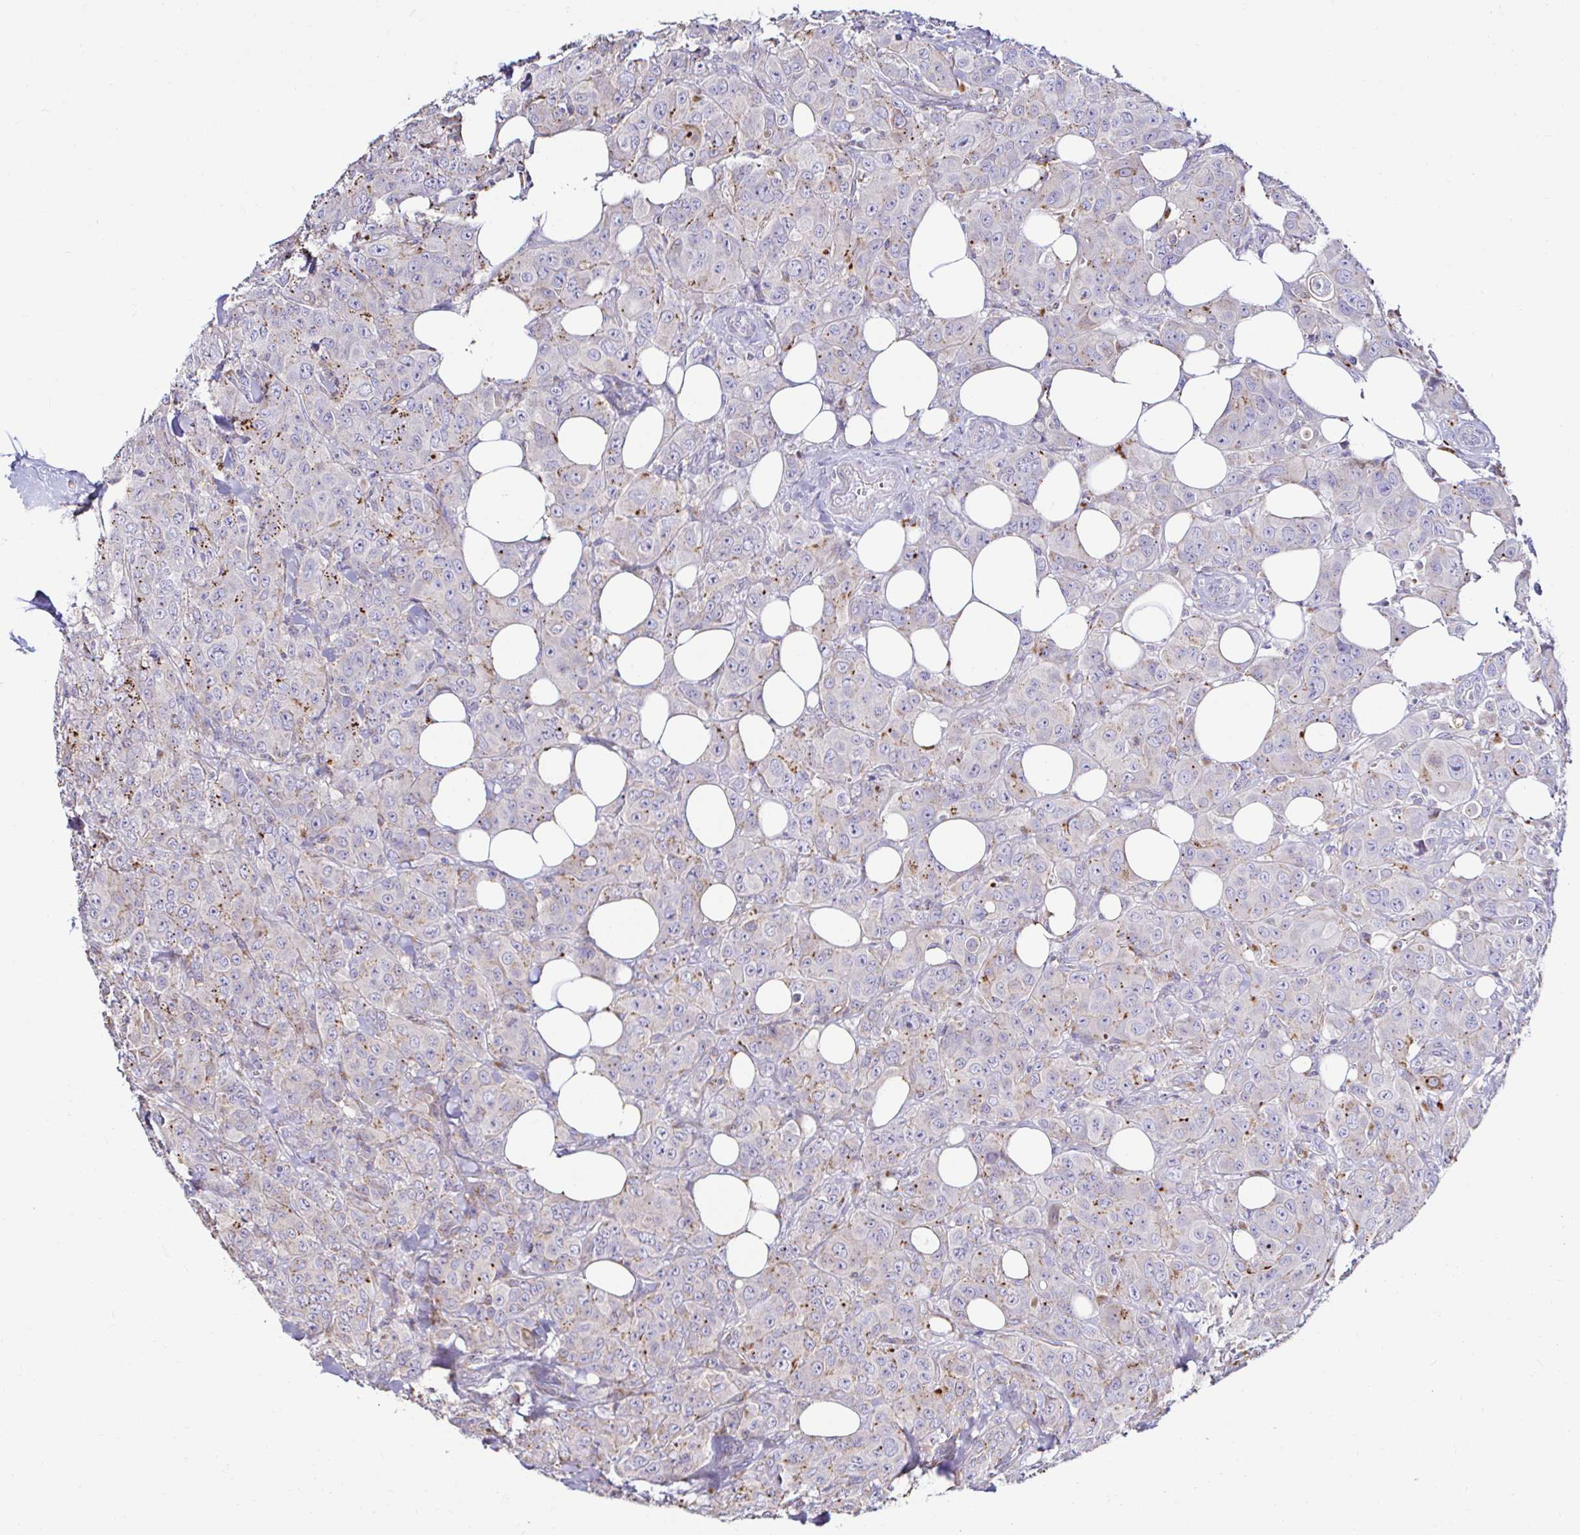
{"staining": {"intensity": "moderate", "quantity": "<25%", "location": "cytoplasmic/membranous"}, "tissue": "breast cancer", "cell_type": "Tumor cells", "image_type": "cancer", "snomed": [{"axis": "morphology", "description": "Normal tissue, NOS"}, {"axis": "morphology", "description": "Duct carcinoma"}, {"axis": "topography", "description": "Breast"}], "caption": "This photomicrograph shows immunohistochemistry (IHC) staining of breast intraductal carcinoma, with low moderate cytoplasmic/membranous positivity in about <25% of tumor cells.", "gene": "GALNS", "patient": {"sex": "female", "age": 43}}